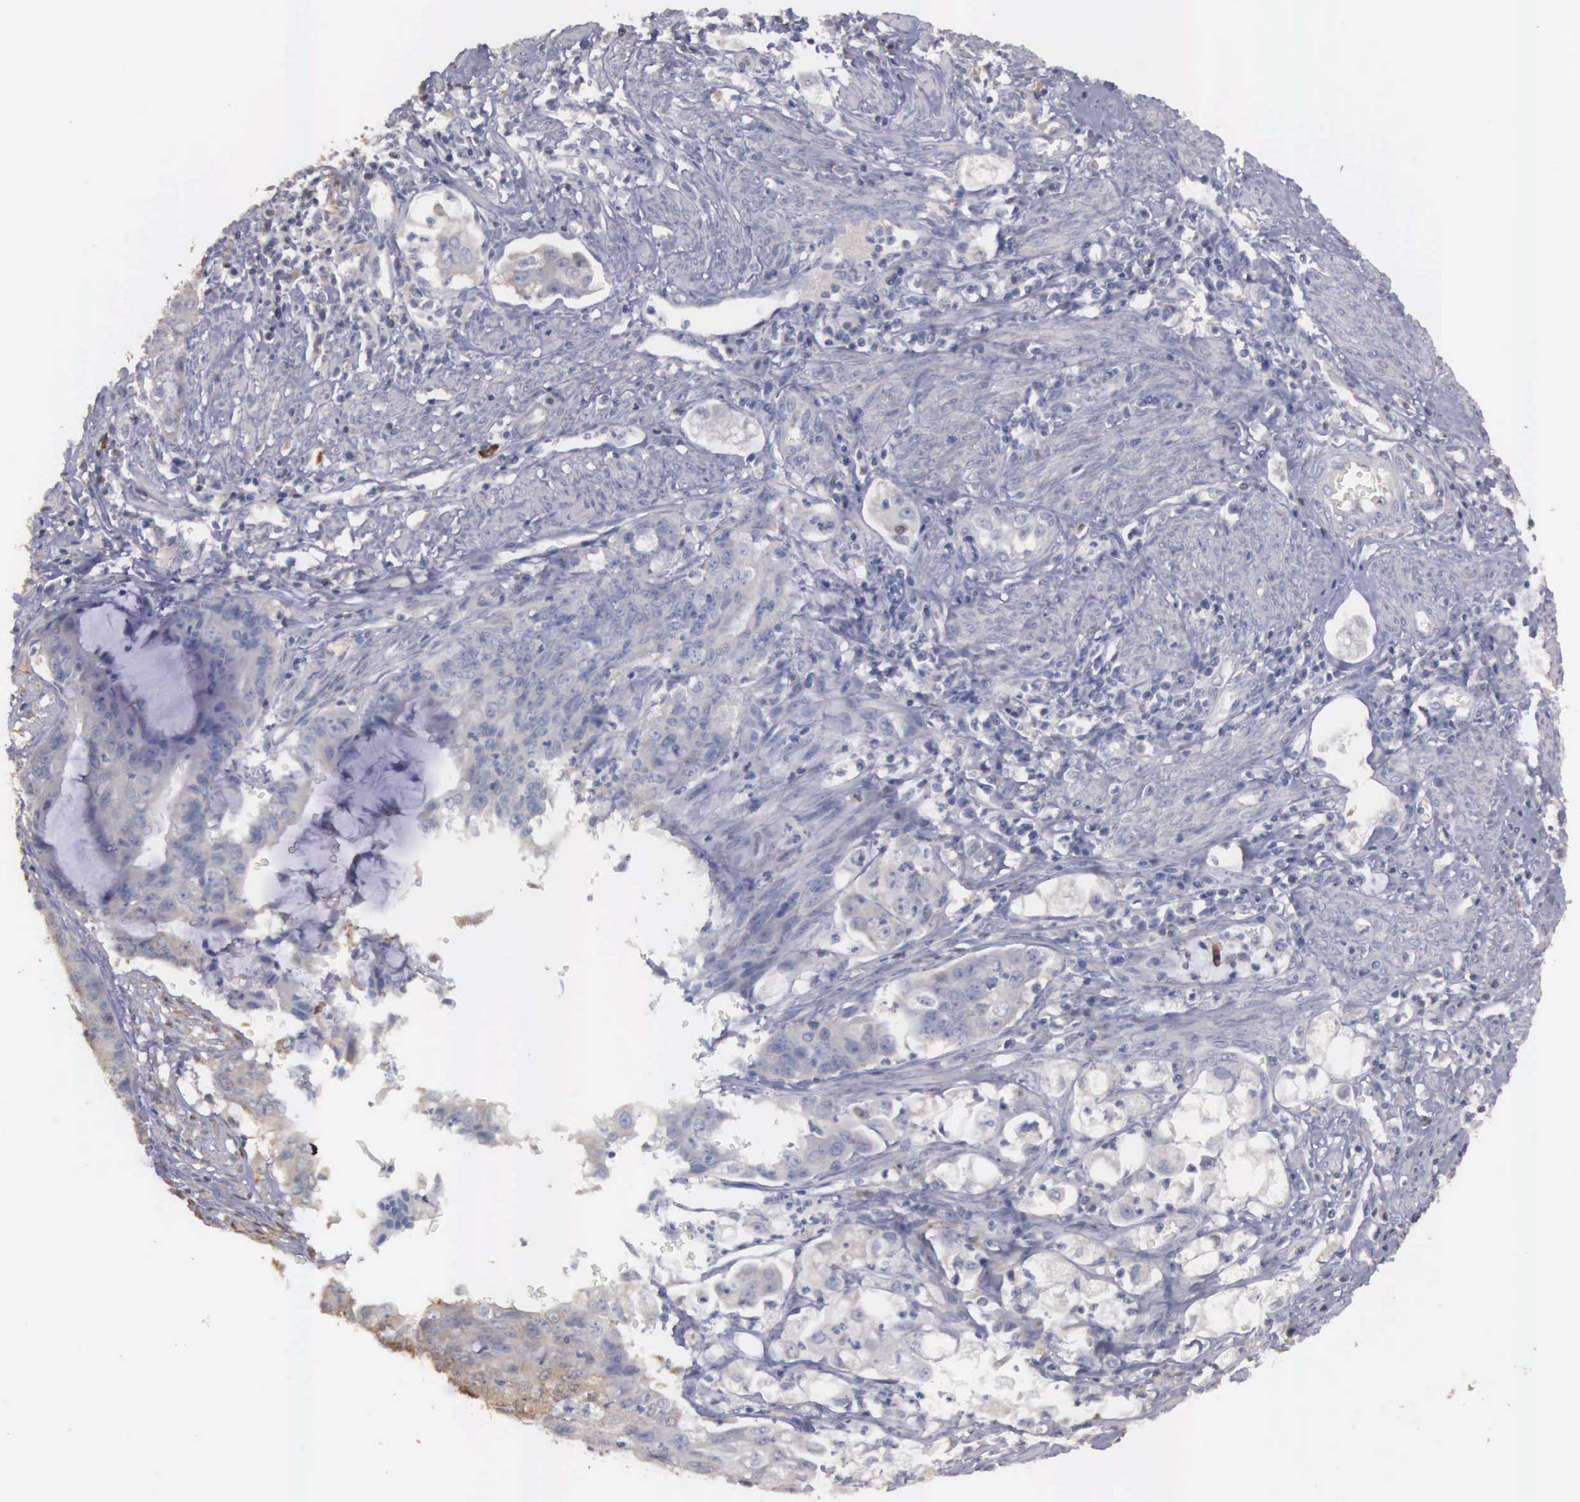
{"staining": {"intensity": "negative", "quantity": "none", "location": "none"}, "tissue": "endometrial cancer", "cell_type": "Tumor cells", "image_type": "cancer", "snomed": [{"axis": "morphology", "description": "Adenocarcinoma, NOS"}, {"axis": "topography", "description": "Endometrium"}], "caption": "Human adenocarcinoma (endometrial) stained for a protein using immunohistochemistry displays no positivity in tumor cells.", "gene": "ENO3", "patient": {"sex": "female", "age": 75}}